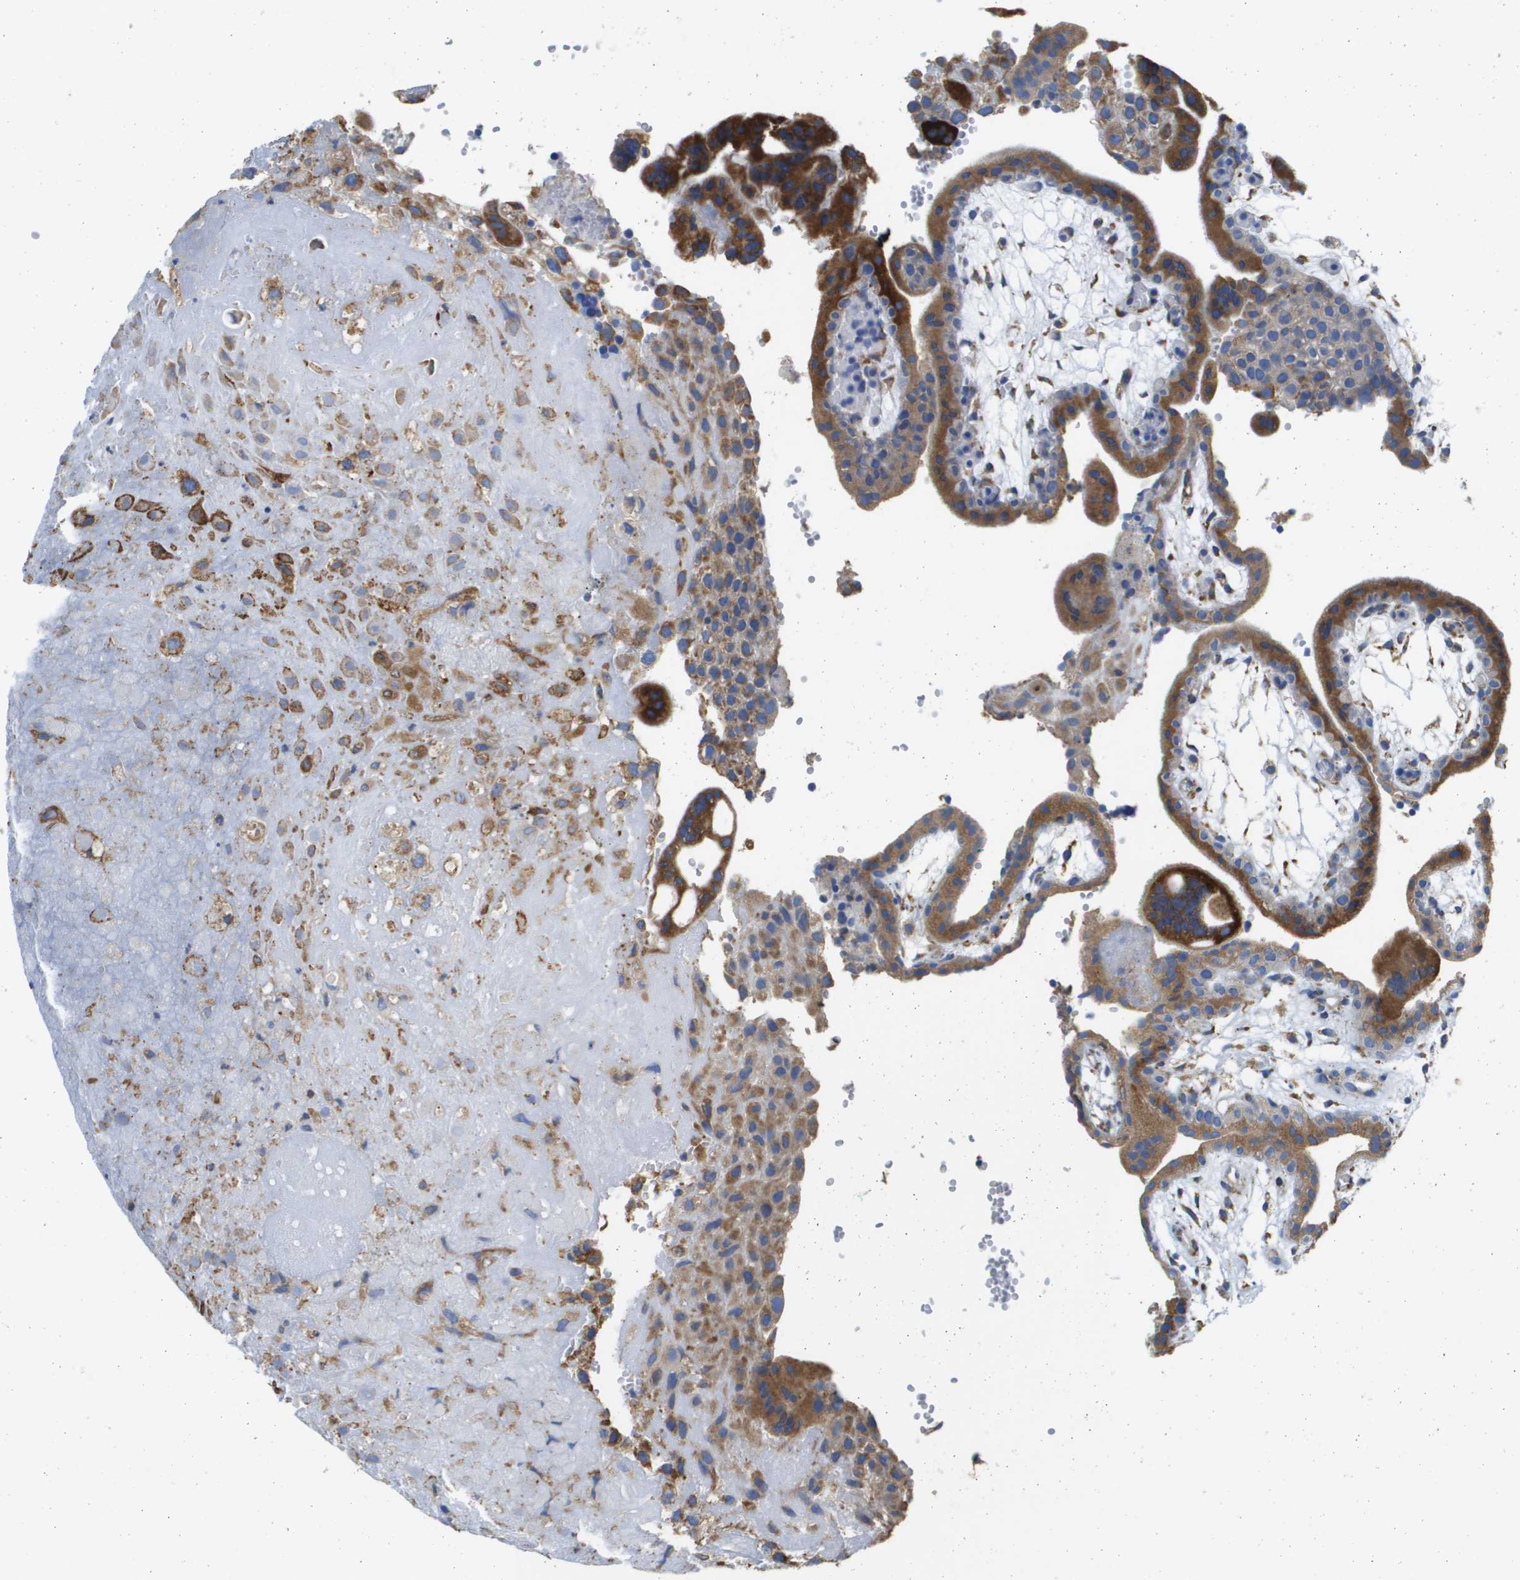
{"staining": {"intensity": "moderate", "quantity": ">75%", "location": "cytoplasmic/membranous"}, "tissue": "placenta", "cell_type": "Decidual cells", "image_type": "normal", "snomed": [{"axis": "morphology", "description": "Normal tissue, NOS"}, {"axis": "topography", "description": "Placenta"}], "caption": "Immunohistochemistry (IHC) histopathology image of benign human placenta stained for a protein (brown), which displays medium levels of moderate cytoplasmic/membranous expression in about >75% of decidual cells.", "gene": "SDR42E1", "patient": {"sex": "female", "age": 18}}